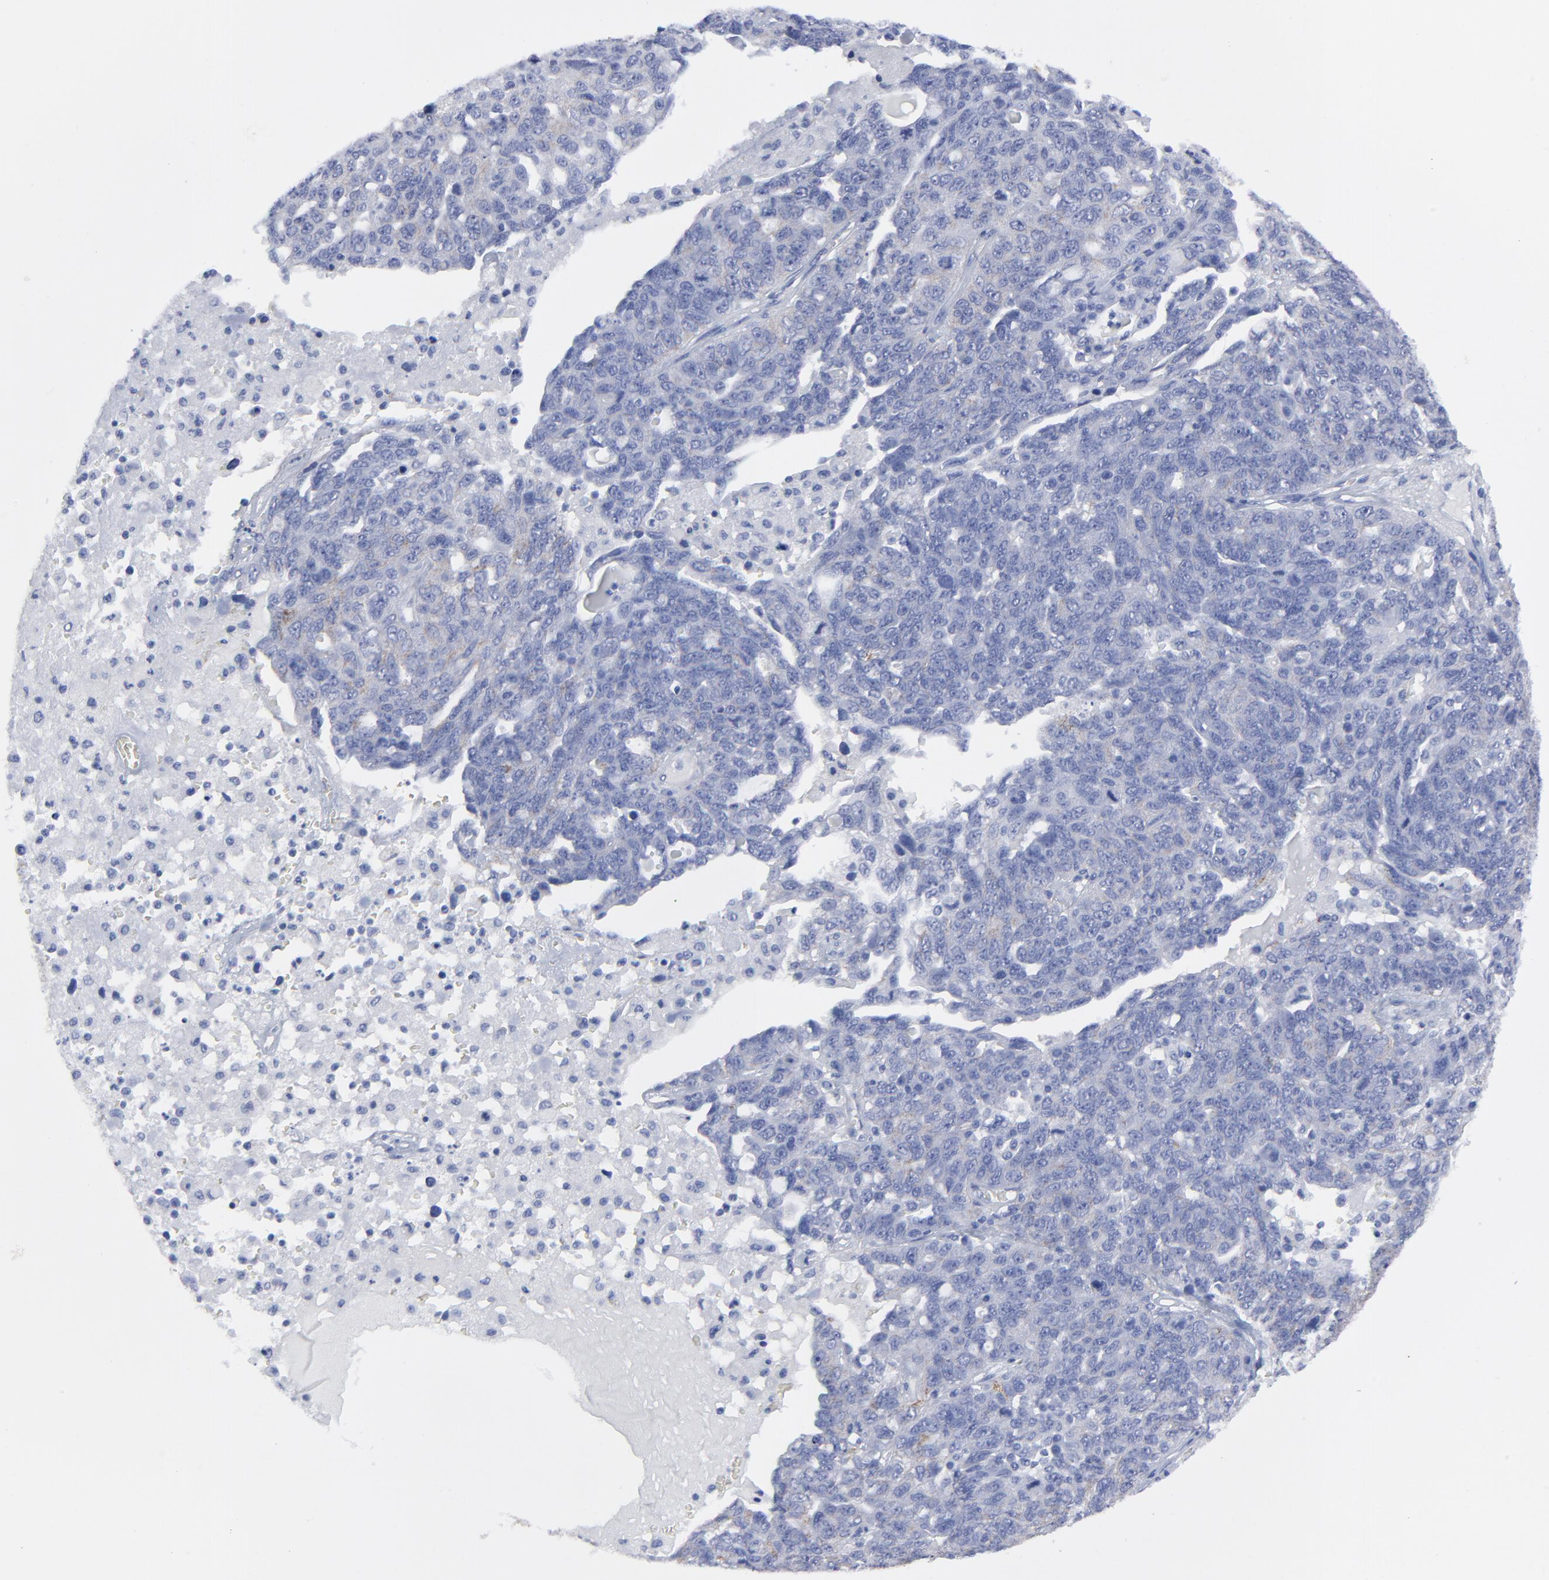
{"staining": {"intensity": "weak", "quantity": "<25%", "location": "cytoplasmic/membranous"}, "tissue": "ovarian cancer", "cell_type": "Tumor cells", "image_type": "cancer", "snomed": [{"axis": "morphology", "description": "Cystadenocarcinoma, serous, NOS"}, {"axis": "topography", "description": "Ovary"}], "caption": "A micrograph of human ovarian cancer is negative for staining in tumor cells.", "gene": "CNTN3", "patient": {"sex": "female", "age": 71}}